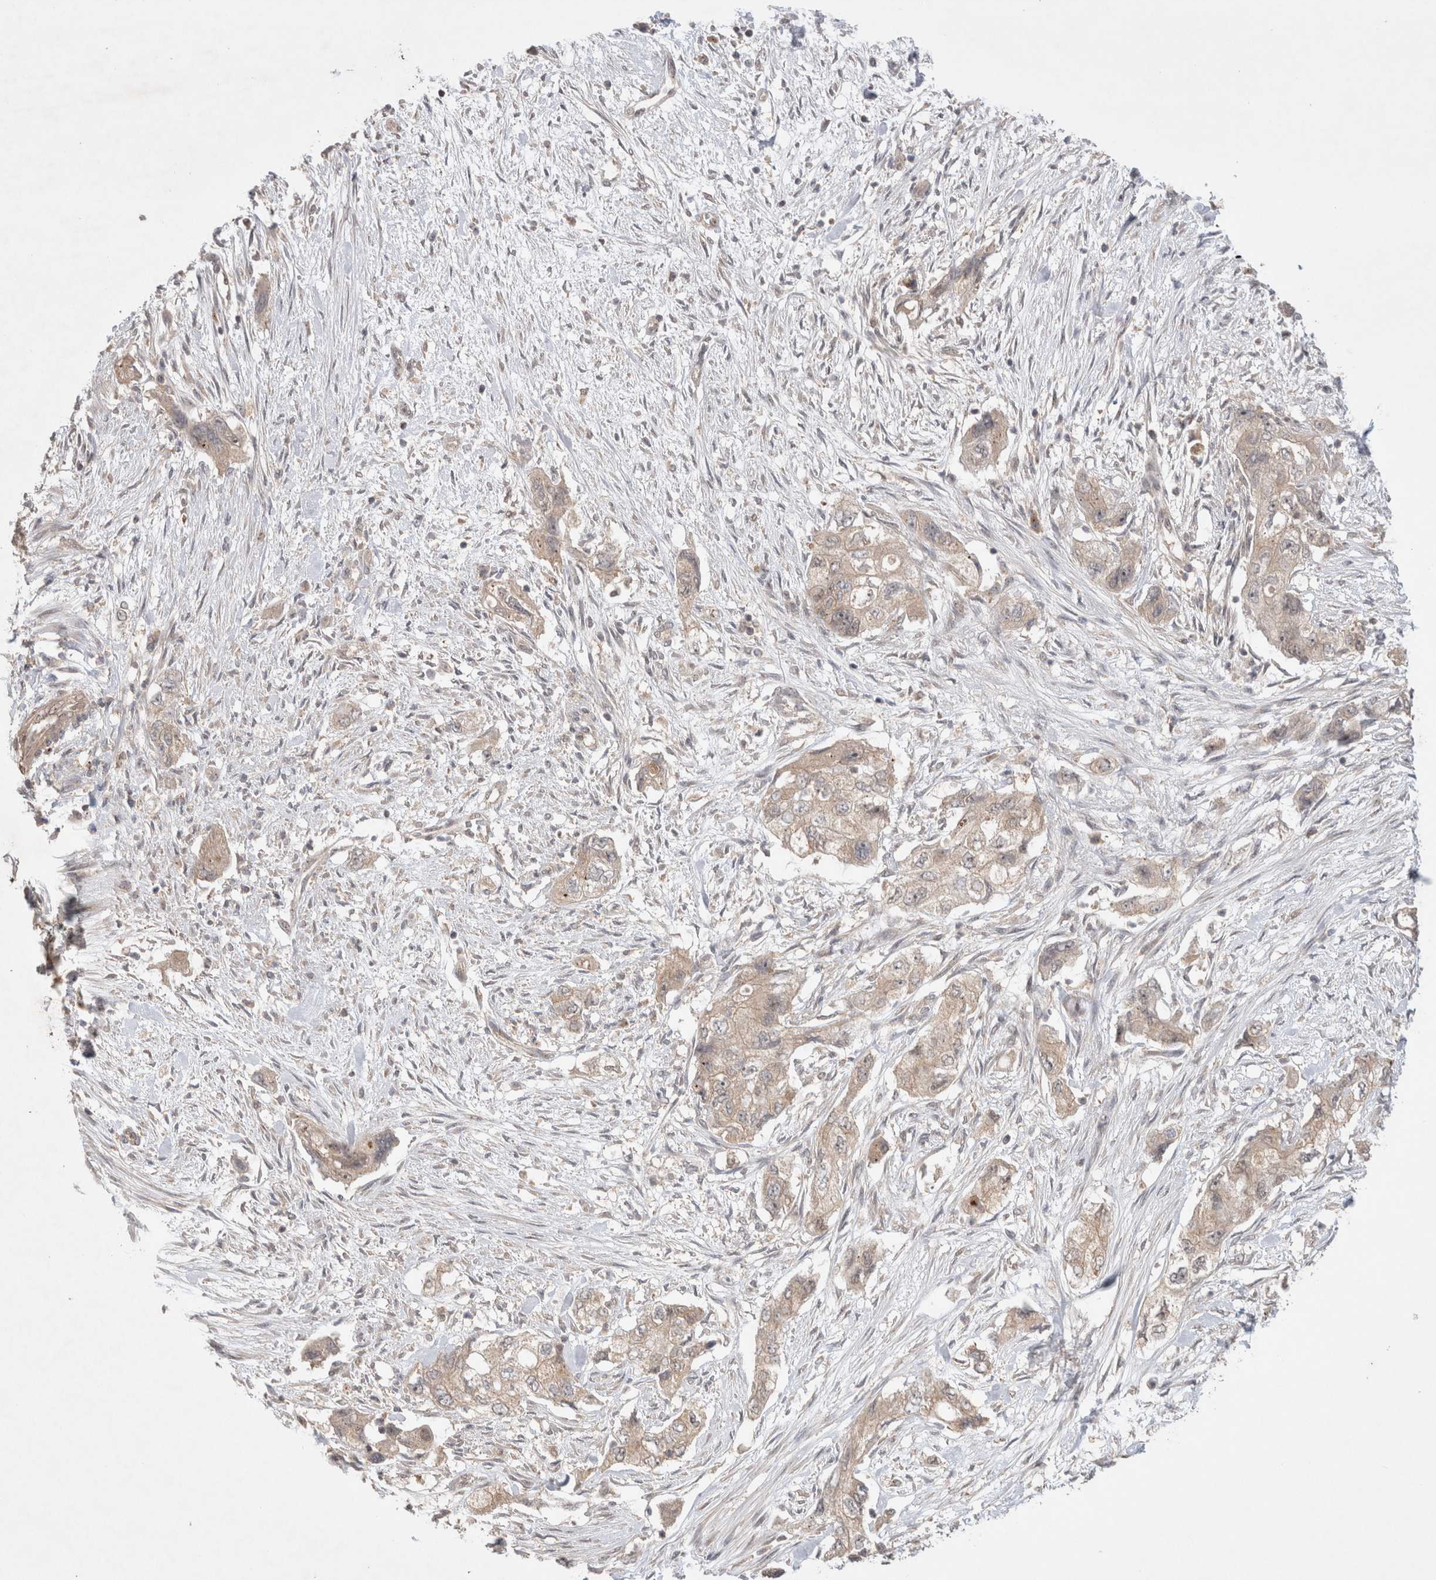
{"staining": {"intensity": "weak", "quantity": "25%-75%", "location": "cytoplasmic/membranous"}, "tissue": "pancreatic cancer", "cell_type": "Tumor cells", "image_type": "cancer", "snomed": [{"axis": "morphology", "description": "Adenocarcinoma, NOS"}, {"axis": "topography", "description": "Pancreas"}], "caption": "Brown immunohistochemical staining in pancreatic cancer (adenocarcinoma) reveals weak cytoplasmic/membranous positivity in approximately 25%-75% of tumor cells.", "gene": "SLC29A1", "patient": {"sex": "female", "age": 73}}